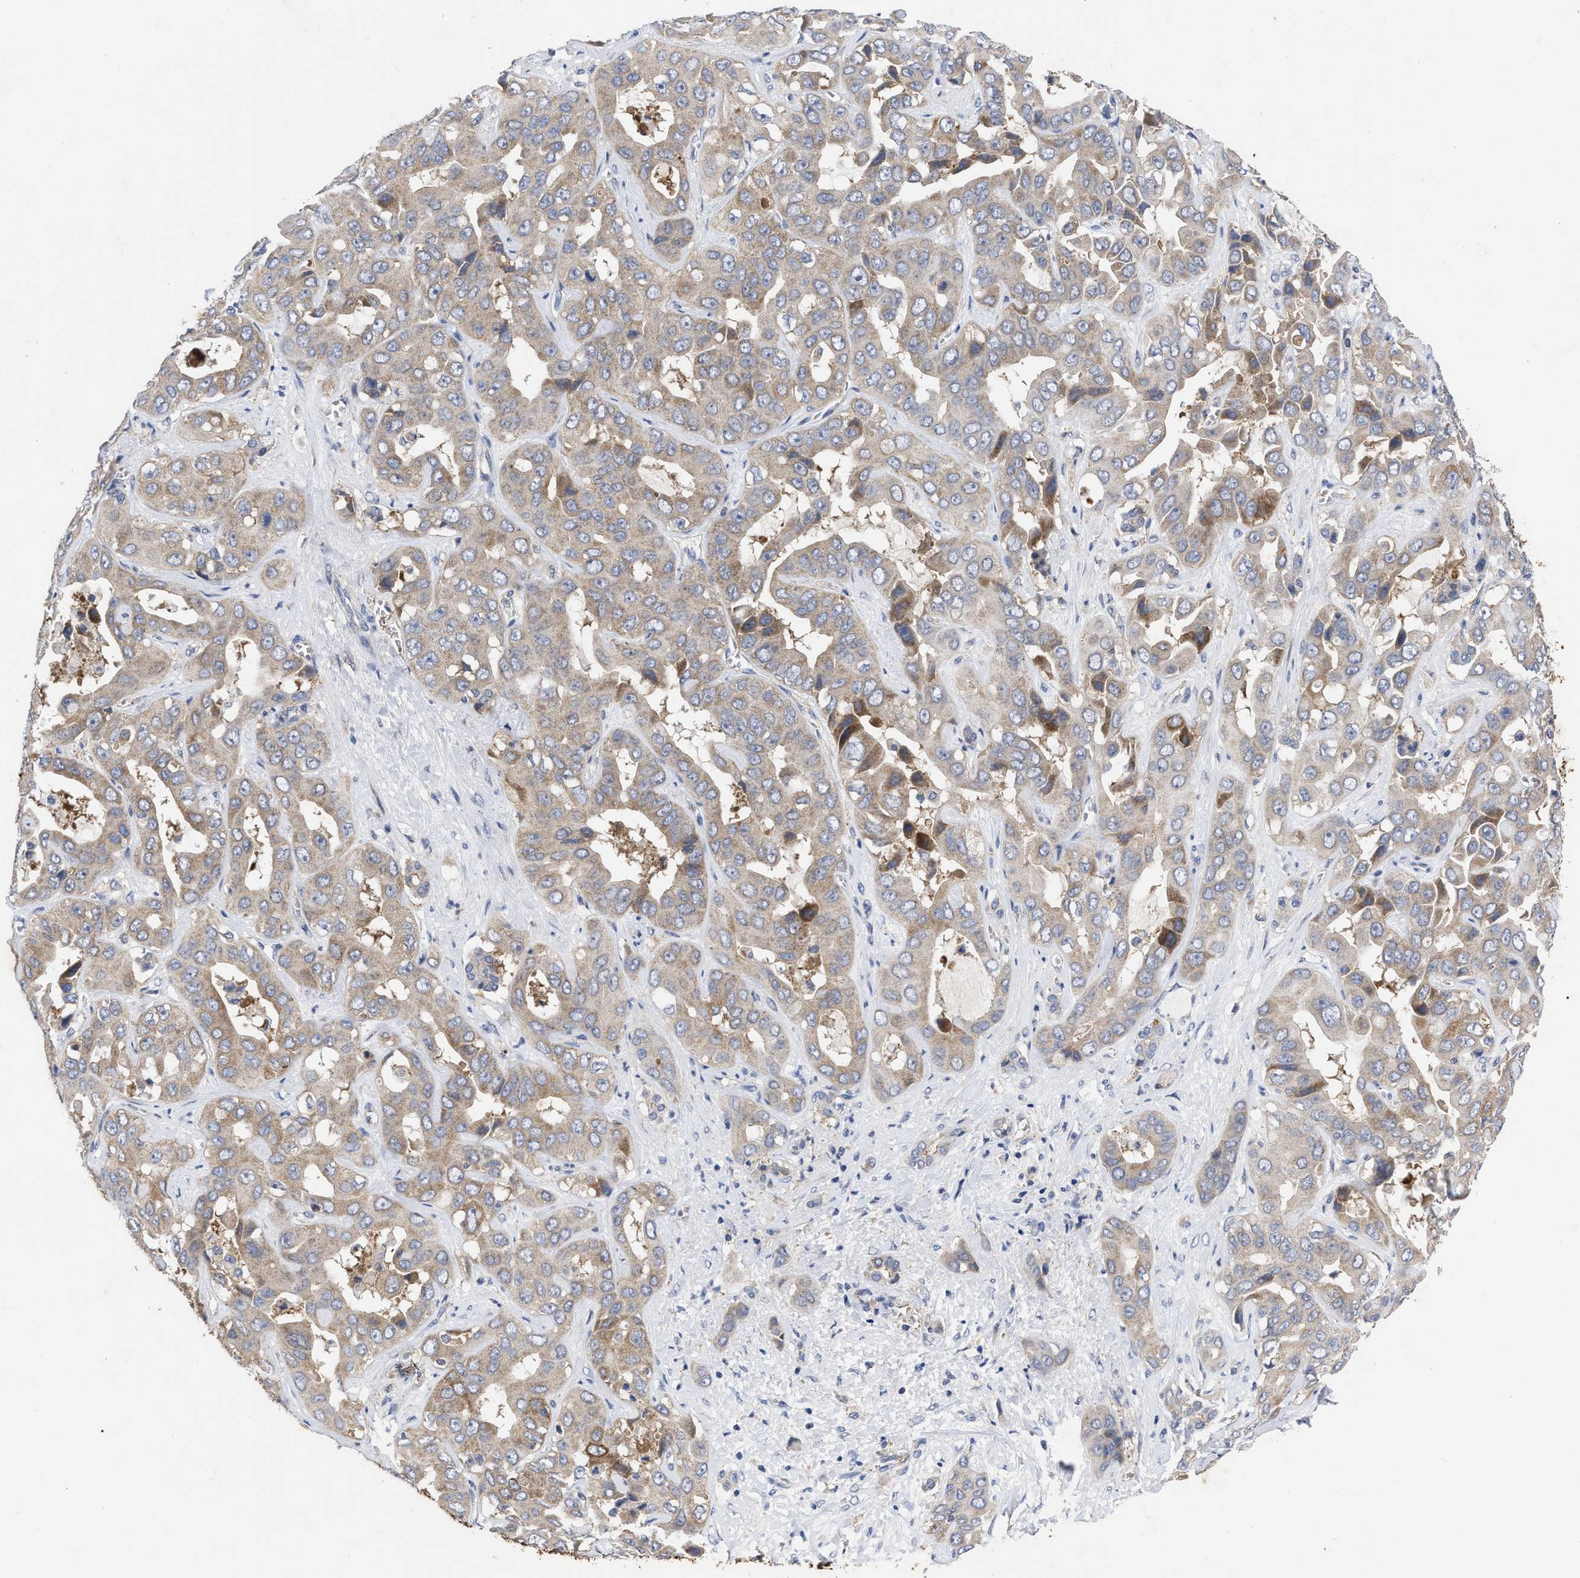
{"staining": {"intensity": "weak", "quantity": ">75%", "location": "cytoplasmic/membranous"}, "tissue": "liver cancer", "cell_type": "Tumor cells", "image_type": "cancer", "snomed": [{"axis": "morphology", "description": "Cholangiocarcinoma"}, {"axis": "topography", "description": "Liver"}], "caption": "Tumor cells demonstrate weak cytoplasmic/membranous staining in about >75% of cells in cholangiocarcinoma (liver).", "gene": "TCP1", "patient": {"sex": "female", "age": 52}}